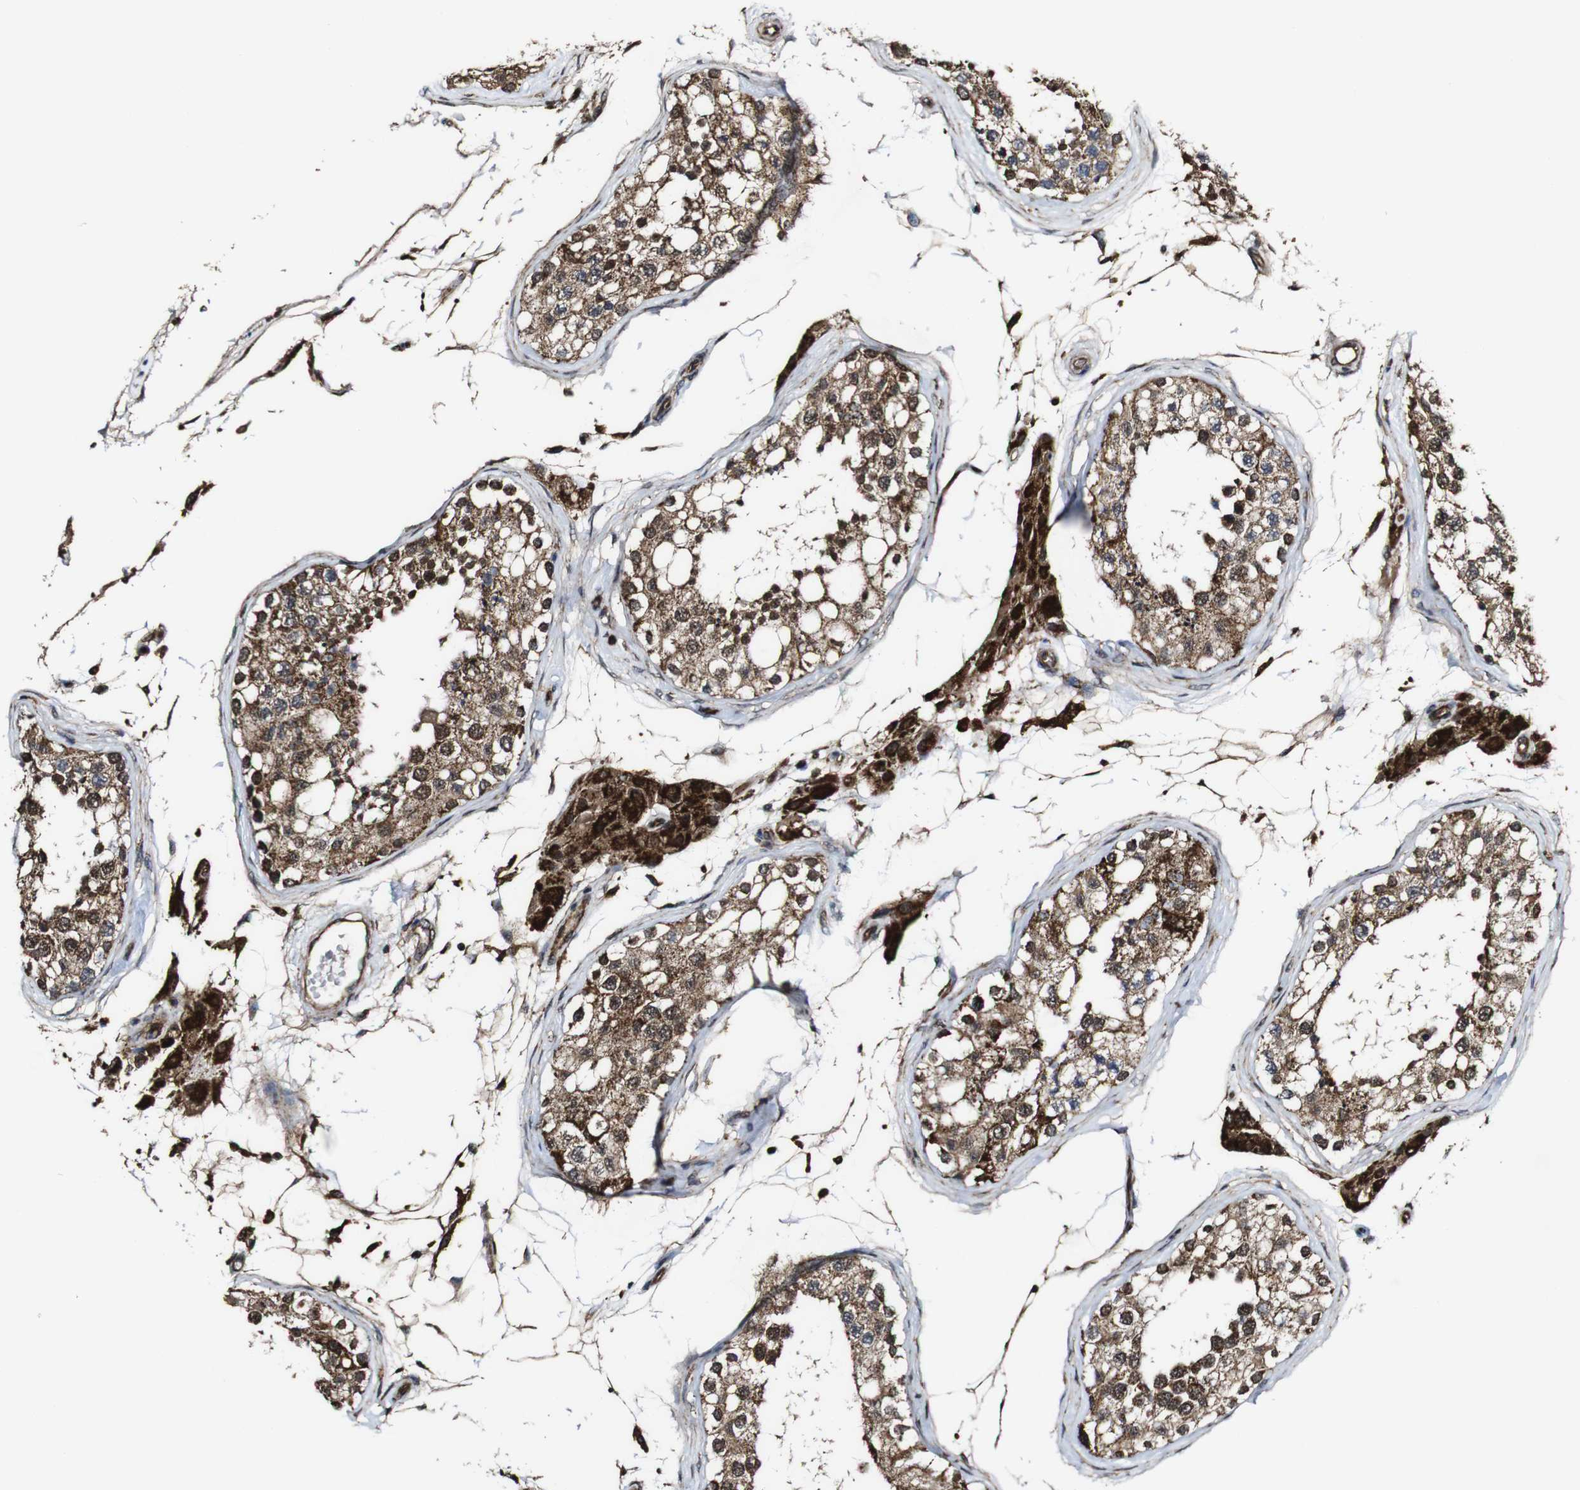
{"staining": {"intensity": "moderate", "quantity": ">75%", "location": "cytoplasmic/membranous"}, "tissue": "testis", "cell_type": "Cells in seminiferous ducts", "image_type": "normal", "snomed": [{"axis": "morphology", "description": "Normal tissue, NOS"}, {"axis": "topography", "description": "Testis"}], "caption": "Immunohistochemistry (DAB (3,3'-diaminobenzidine)) staining of unremarkable testis displays moderate cytoplasmic/membranous protein expression in approximately >75% of cells in seminiferous ducts.", "gene": "BTN3A3", "patient": {"sex": "male", "age": 68}}